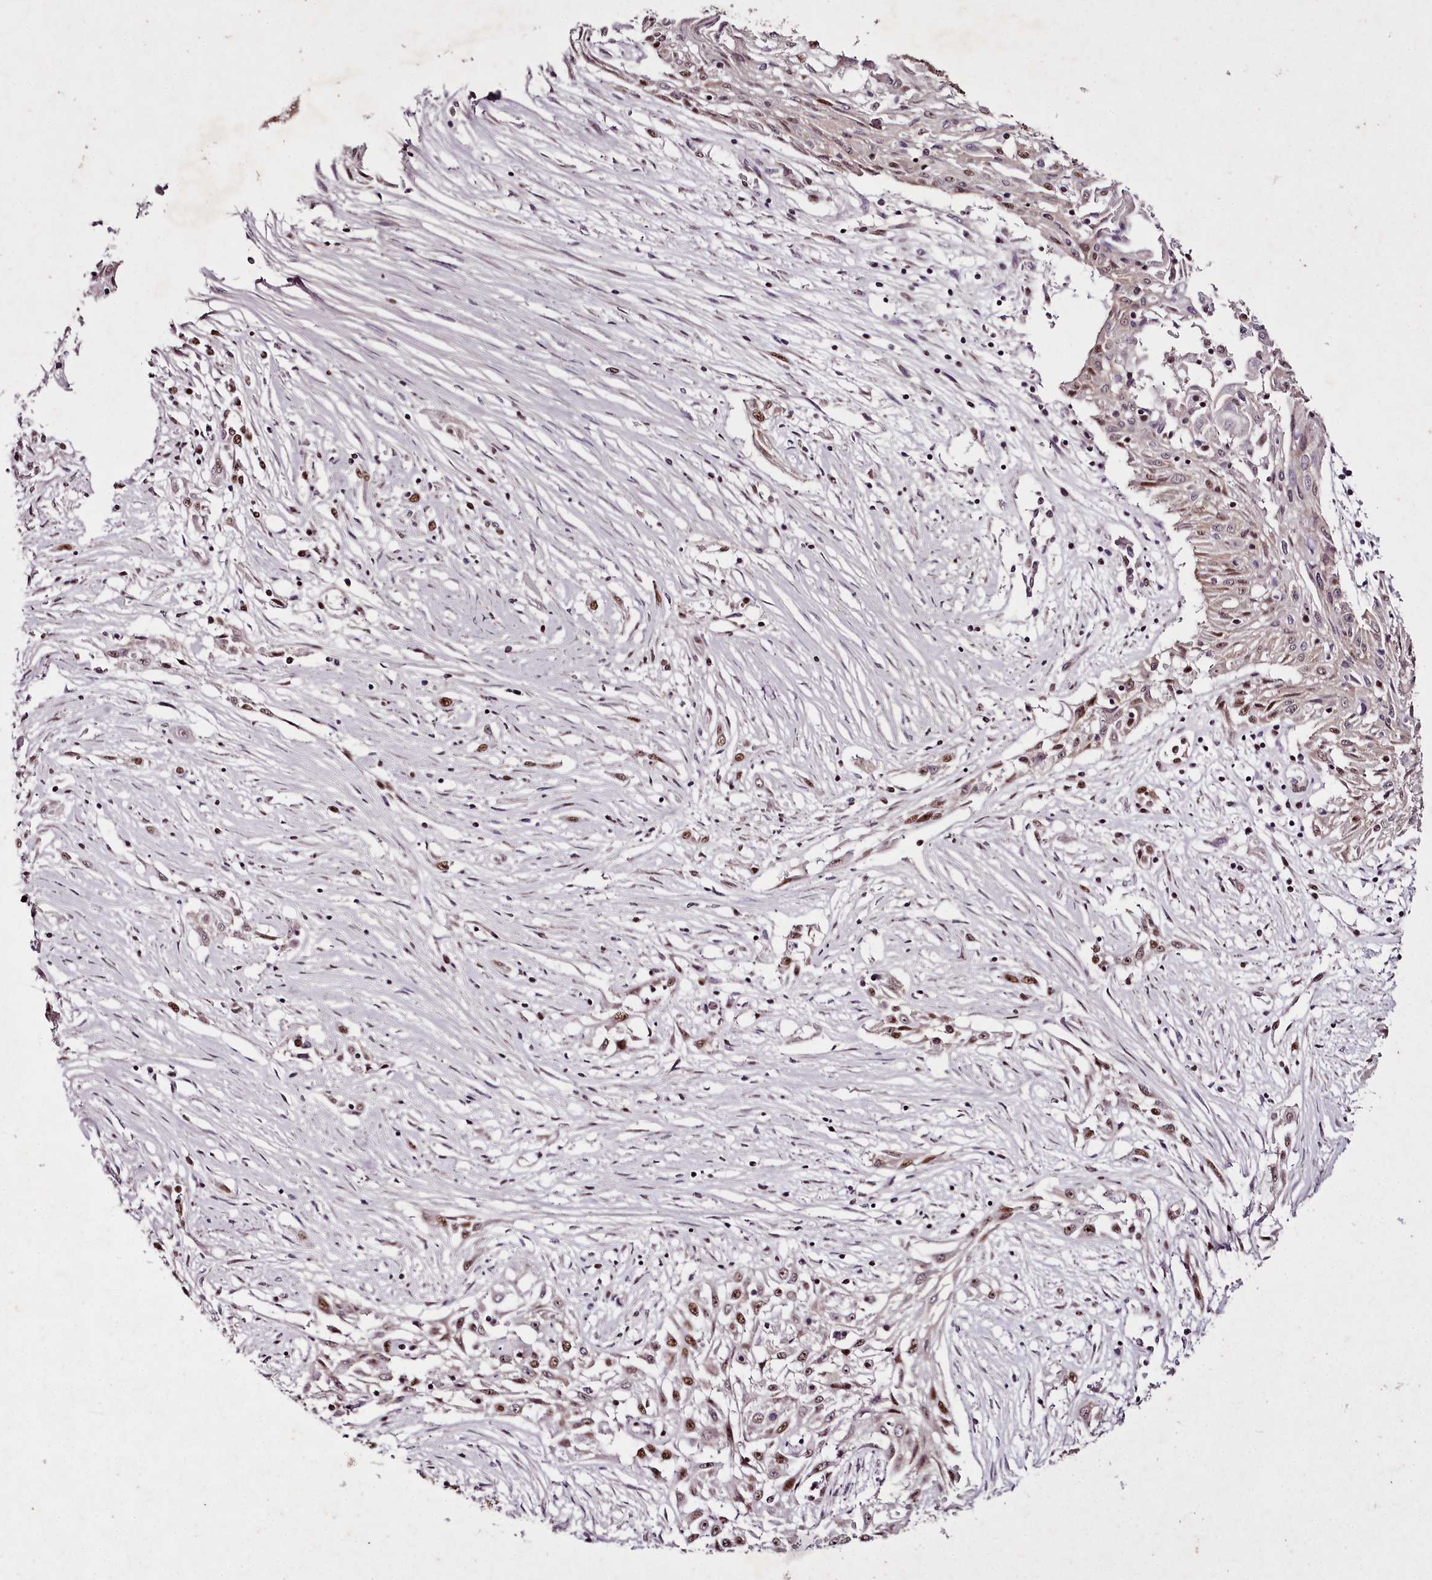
{"staining": {"intensity": "moderate", "quantity": "25%-75%", "location": "nuclear"}, "tissue": "skin cancer", "cell_type": "Tumor cells", "image_type": "cancer", "snomed": [{"axis": "morphology", "description": "Squamous cell carcinoma, NOS"}, {"axis": "morphology", "description": "Squamous cell carcinoma, metastatic, NOS"}, {"axis": "topography", "description": "Skin"}, {"axis": "topography", "description": "Lymph node"}], "caption": "Immunohistochemical staining of human metastatic squamous cell carcinoma (skin) shows medium levels of moderate nuclear expression in about 25%-75% of tumor cells. The protein is shown in brown color, while the nuclei are stained blue.", "gene": "PSPC1", "patient": {"sex": "male", "age": 75}}